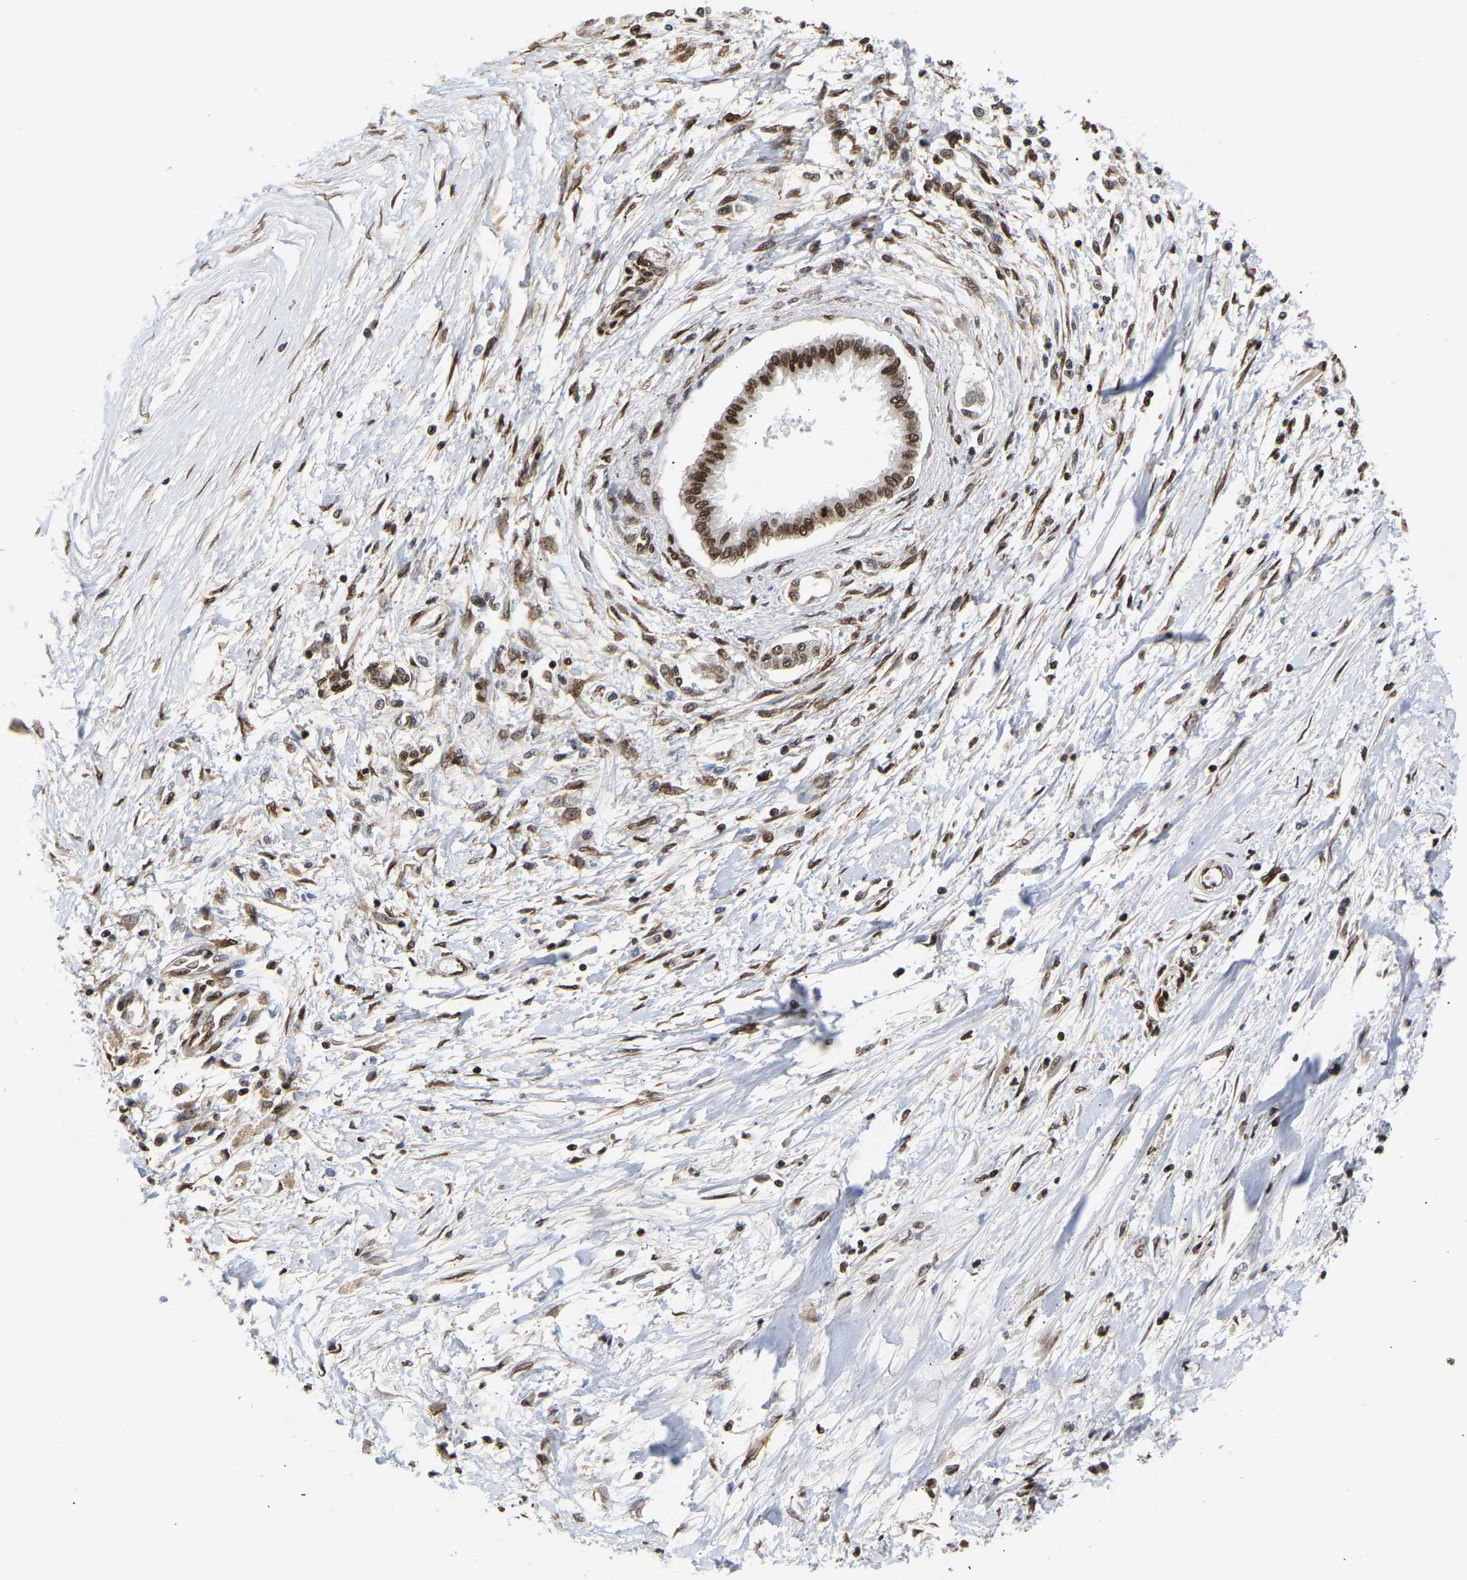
{"staining": {"intensity": "moderate", "quantity": ">75%", "location": "nuclear"}, "tissue": "pancreatic cancer", "cell_type": "Tumor cells", "image_type": "cancer", "snomed": [{"axis": "morphology", "description": "Adenocarcinoma, NOS"}, {"axis": "topography", "description": "Pancreas"}], "caption": "A histopathology image of pancreatic adenocarcinoma stained for a protein reveals moderate nuclear brown staining in tumor cells.", "gene": "PSIP1", "patient": {"sex": "male", "age": 56}}